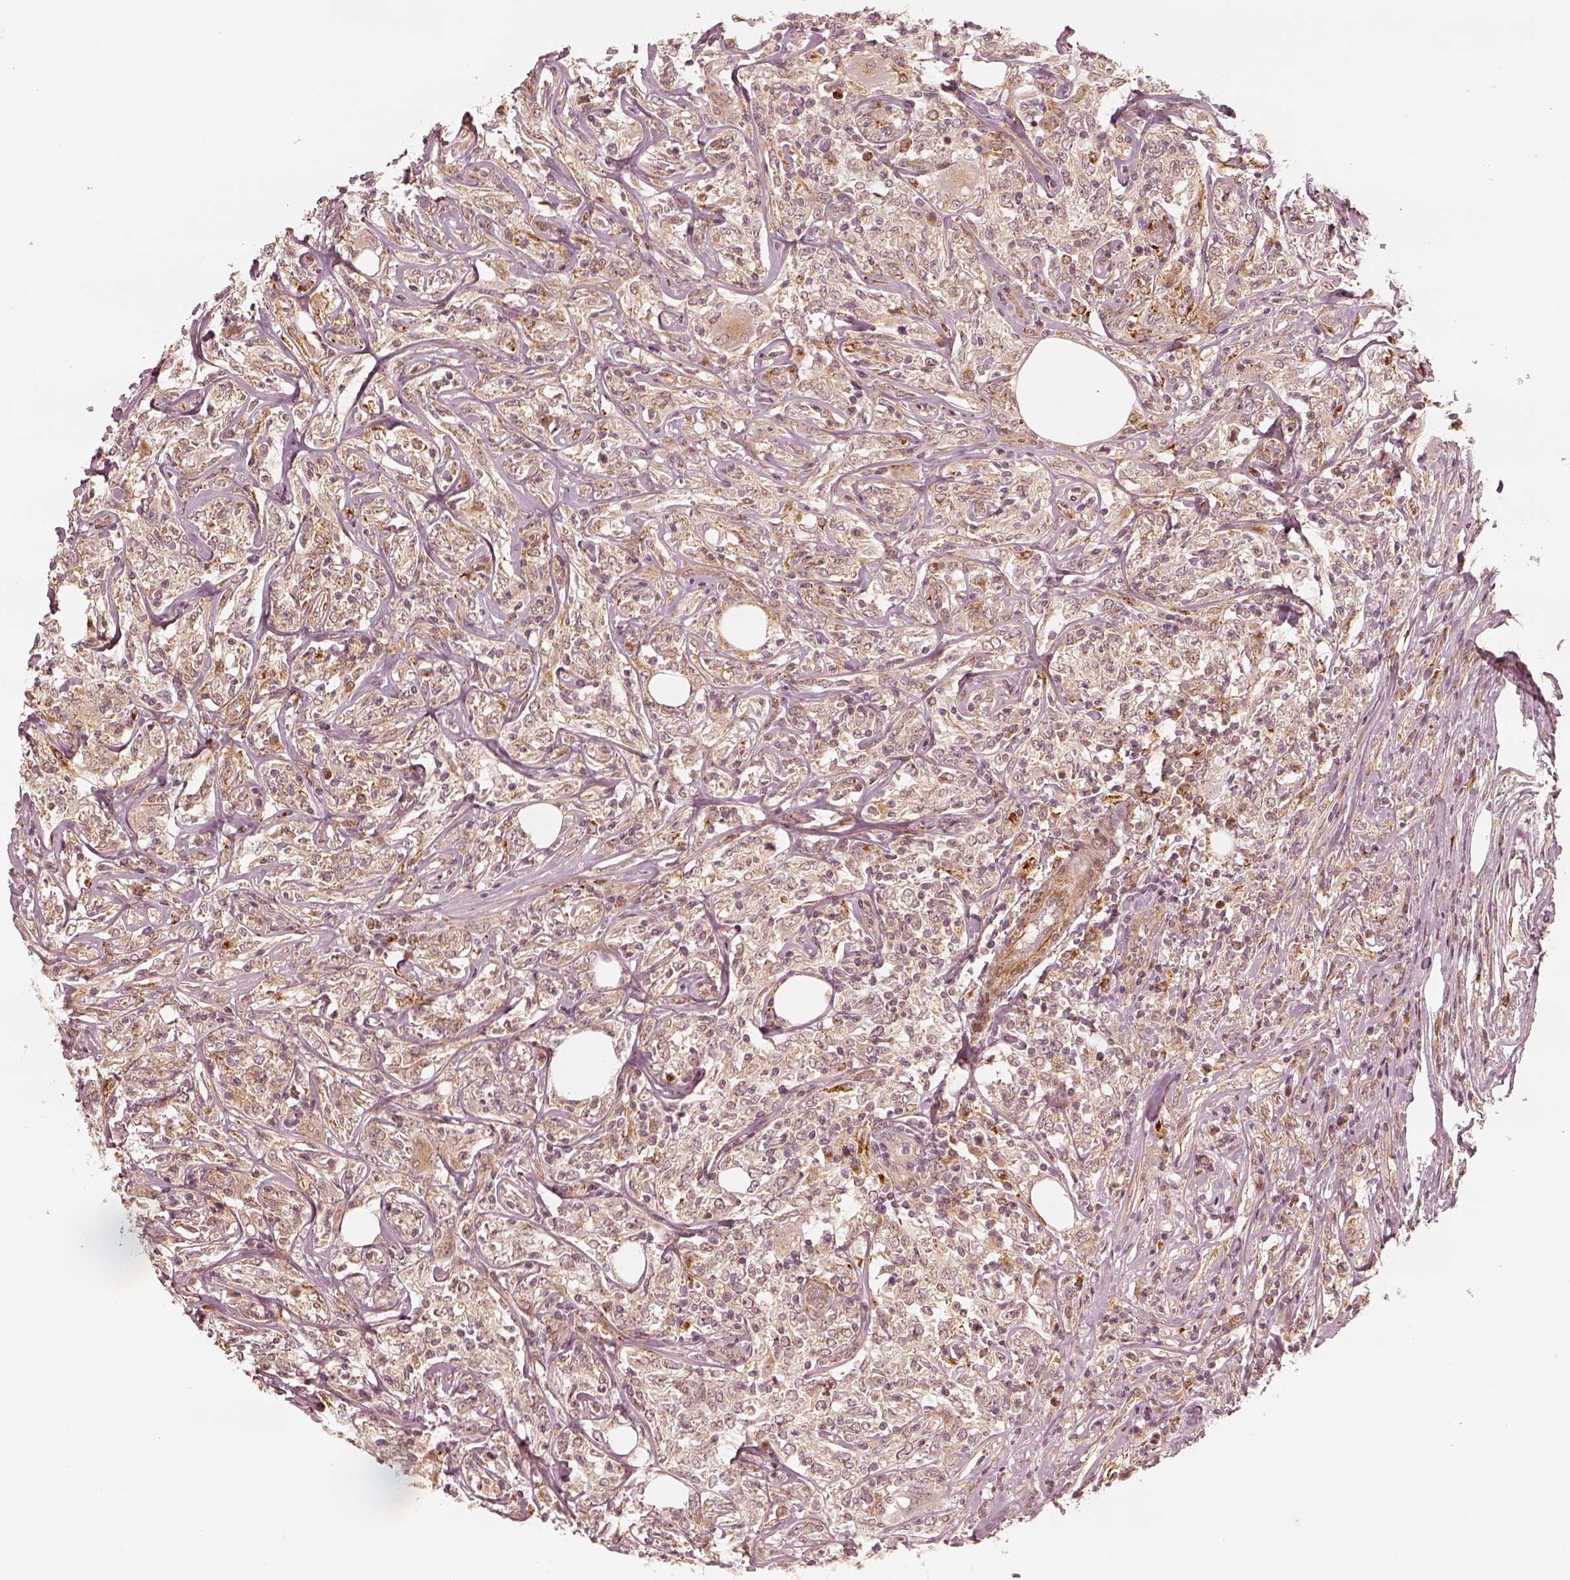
{"staining": {"intensity": "weak", "quantity": ">75%", "location": "cytoplasmic/membranous"}, "tissue": "lymphoma", "cell_type": "Tumor cells", "image_type": "cancer", "snomed": [{"axis": "morphology", "description": "Malignant lymphoma, non-Hodgkin's type, High grade"}, {"axis": "topography", "description": "Lymph node"}], "caption": "Immunohistochemistry of lymphoma shows low levels of weak cytoplasmic/membranous expression in approximately >75% of tumor cells.", "gene": "SLC12A9", "patient": {"sex": "female", "age": 84}}